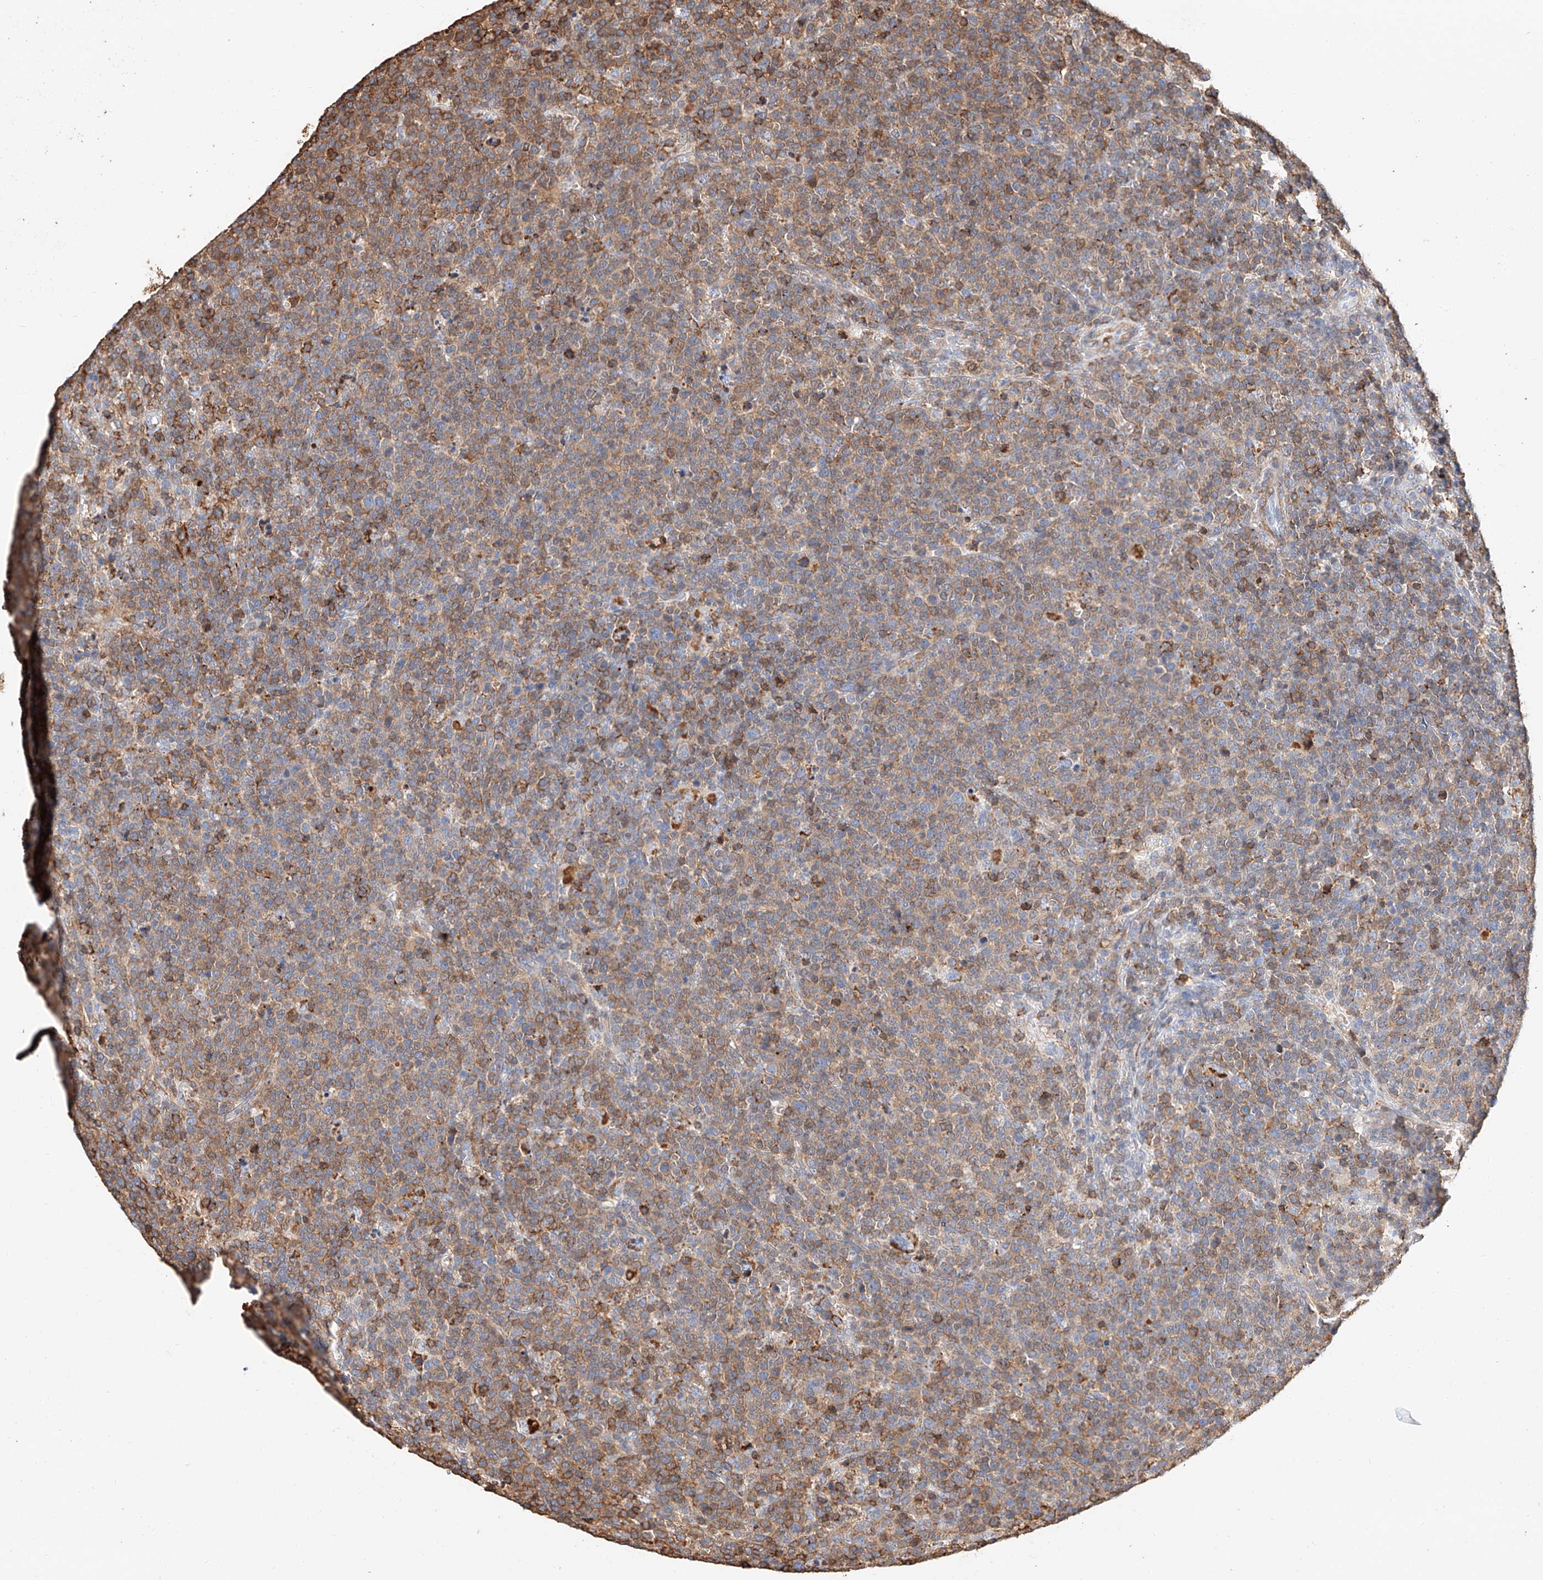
{"staining": {"intensity": "moderate", "quantity": "25%-75%", "location": "cytoplasmic/membranous"}, "tissue": "lymphoma", "cell_type": "Tumor cells", "image_type": "cancer", "snomed": [{"axis": "morphology", "description": "Malignant lymphoma, non-Hodgkin's type, High grade"}, {"axis": "topography", "description": "Lymph node"}], "caption": "Protein expression by immunohistochemistry displays moderate cytoplasmic/membranous staining in about 25%-75% of tumor cells in malignant lymphoma, non-Hodgkin's type (high-grade).", "gene": "WFS1", "patient": {"sex": "male", "age": 61}}